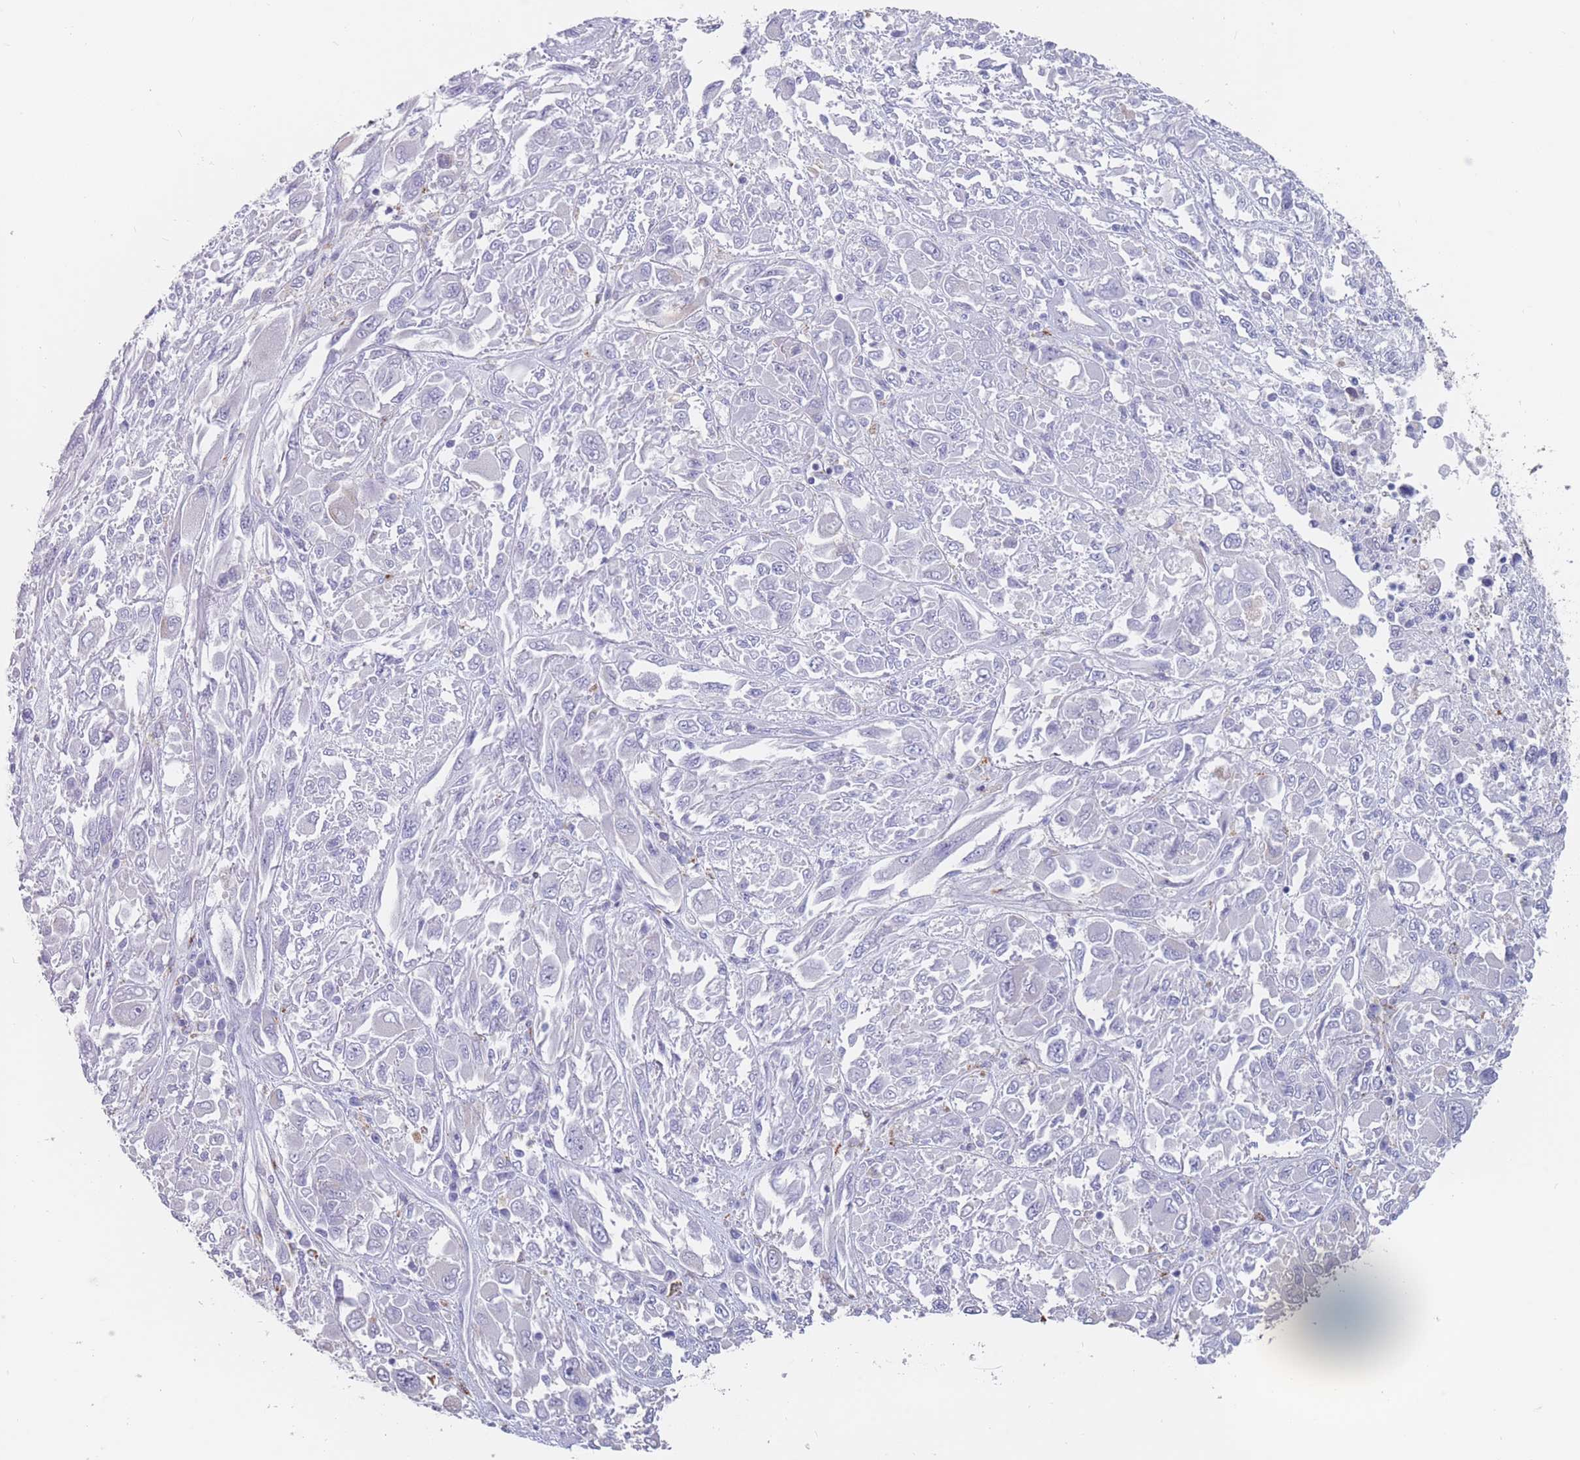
{"staining": {"intensity": "negative", "quantity": "none", "location": "none"}, "tissue": "melanoma", "cell_type": "Tumor cells", "image_type": "cancer", "snomed": [{"axis": "morphology", "description": "Malignant melanoma, NOS"}, {"axis": "topography", "description": "Skin"}], "caption": "Human malignant melanoma stained for a protein using immunohistochemistry (IHC) exhibits no expression in tumor cells.", "gene": "CYP51A1", "patient": {"sex": "female", "age": 91}}